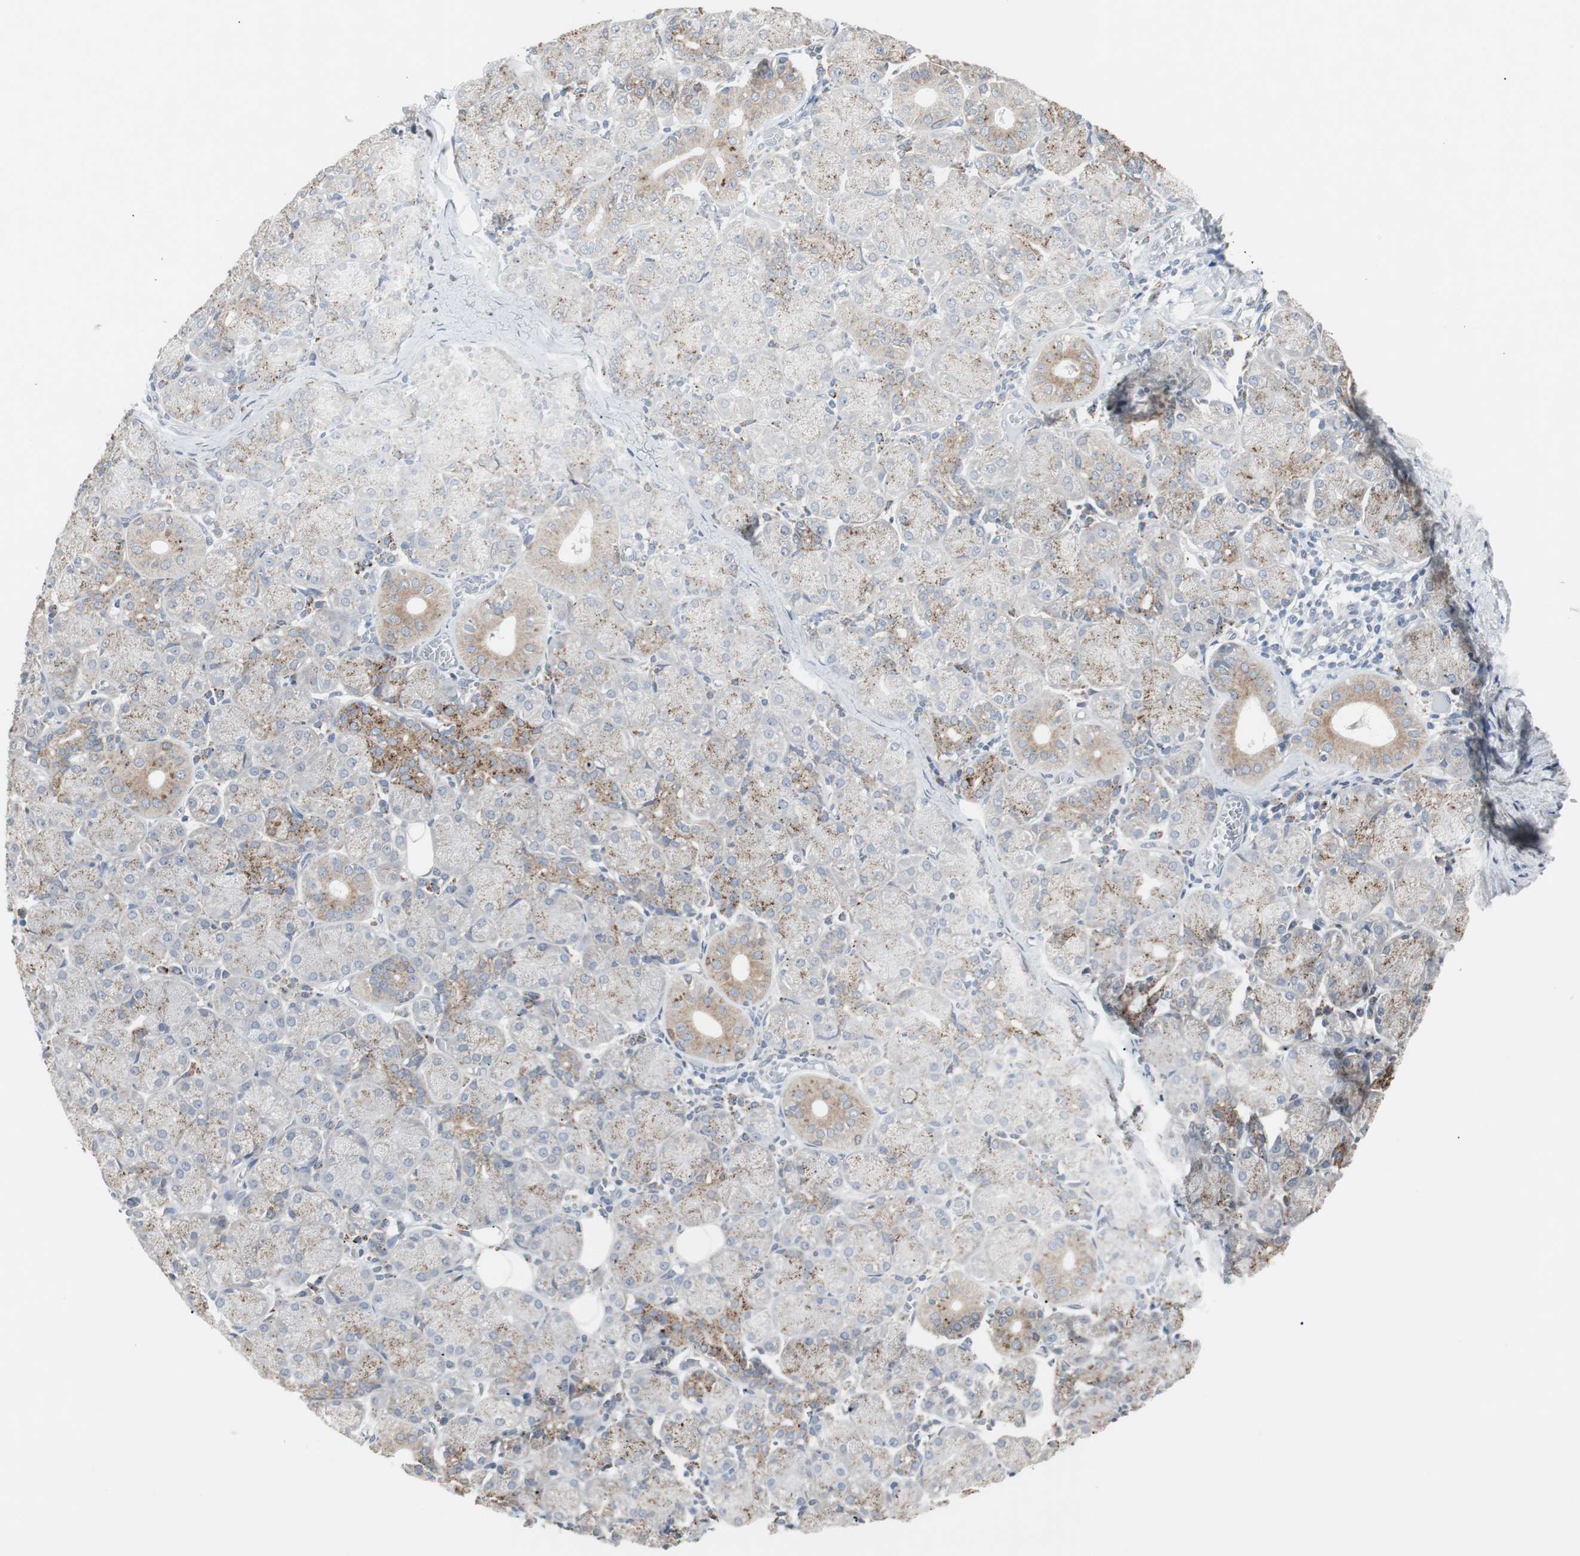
{"staining": {"intensity": "moderate", "quantity": "25%-75%", "location": "cytoplasmic/membranous"}, "tissue": "salivary gland", "cell_type": "Glandular cells", "image_type": "normal", "snomed": [{"axis": "morphology", "description": "Normal tissue, NOS"}, {"axis": "topography", "description": "Salivary gland"}], "caption": "Protein analysis of normal salivary gland shows moderate cytoplasmic/membranous expression in approximately 25%-75% of glandular cells.", "gene": "GBA1", "patient": {"sex": "female", "age": 24}}